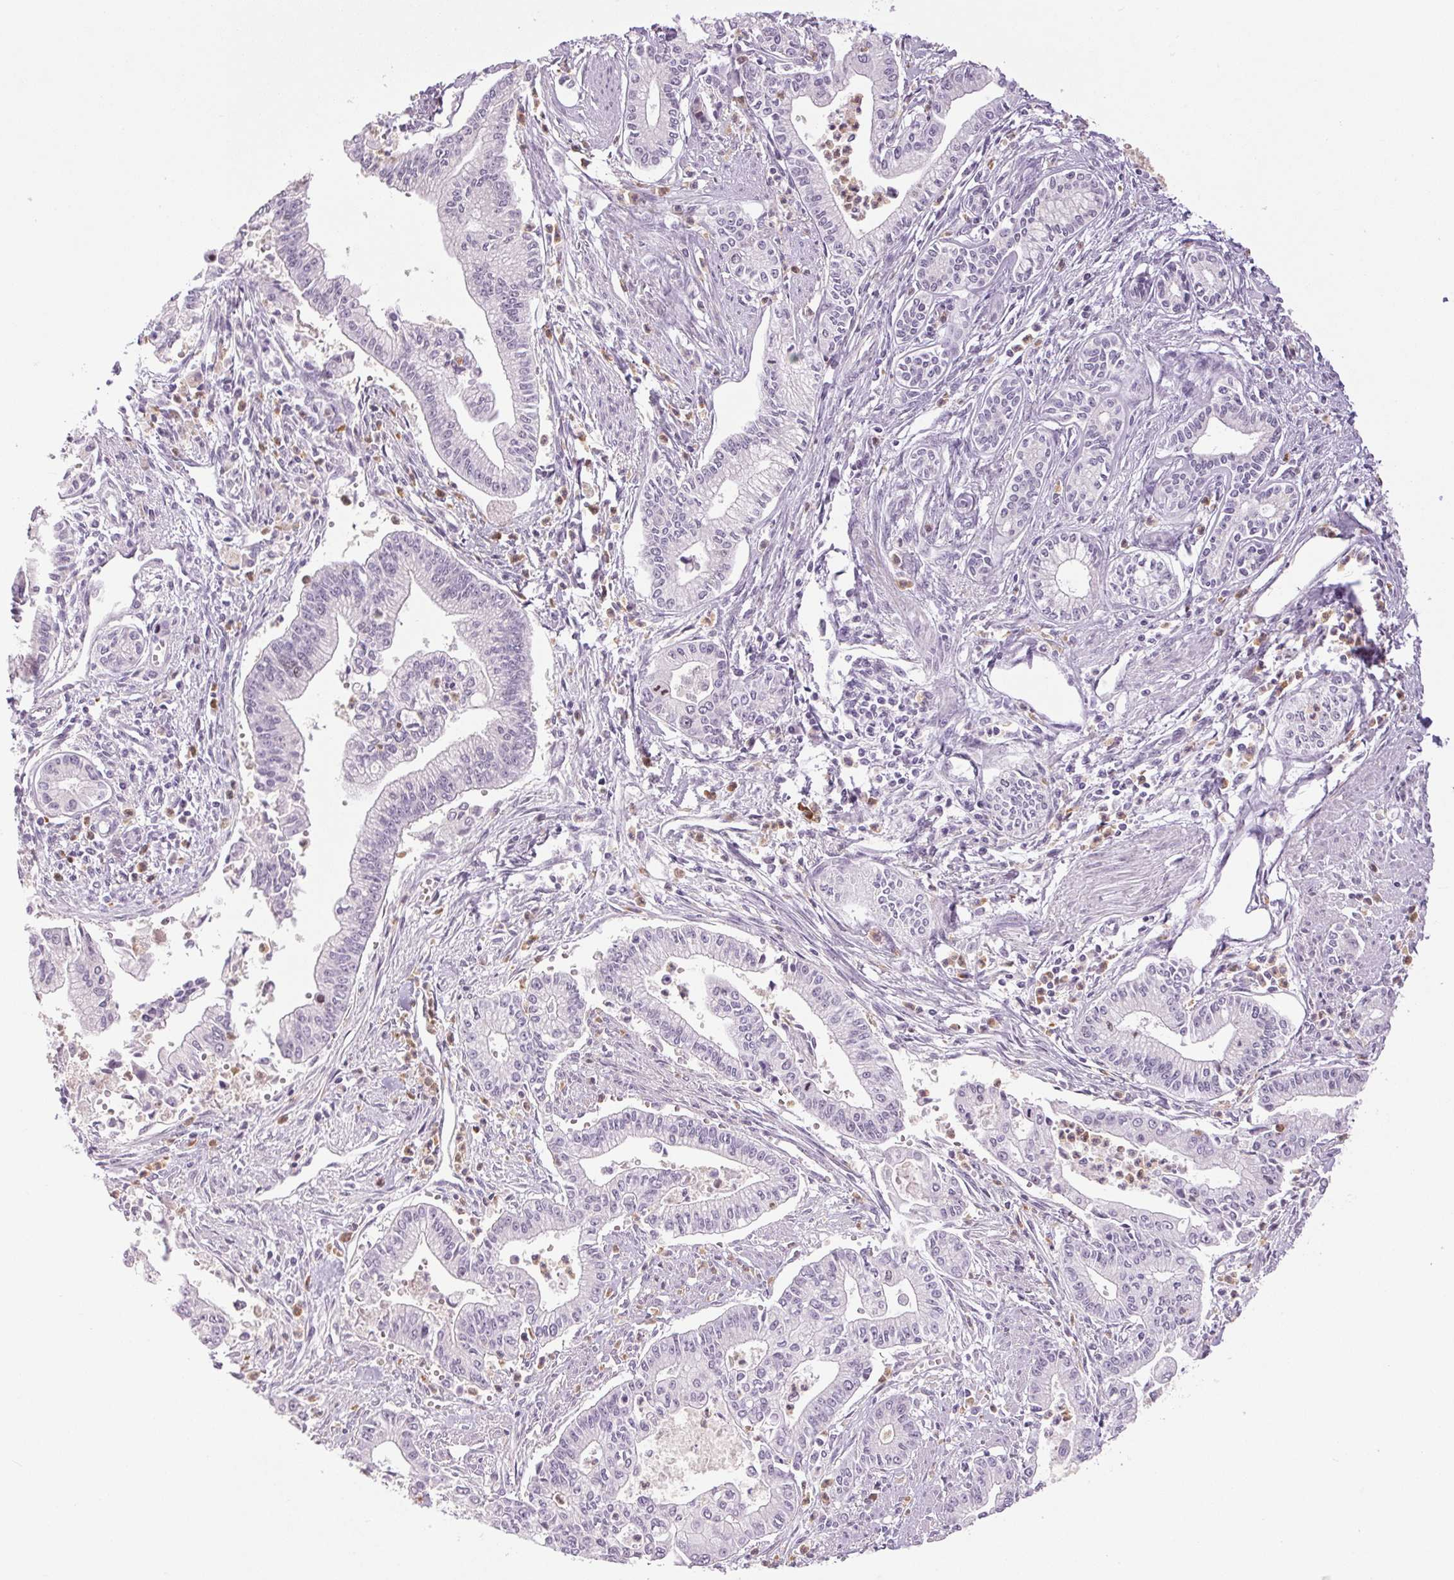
{"staining": {"intensity": "negative", "quantity": "none", "location": "none"}, "tissue": "pancreatic cancer", "cell_type": "Tumor cells", "image_type": "cancer", "snomed": [{"axis": "morphology", "description": "Adenocarcinoma, NOS"}, {"axis": "topography", "description": "Pancreas"}], "caption": "Immunohistochemistry (IHC) micrograph of human pancreatic adenocarcinoma stained for a protein (brown), which reveals no expression in tumor cells.", "gene": "SMIM6", "patient": {"sex": "female", "age": 65}}